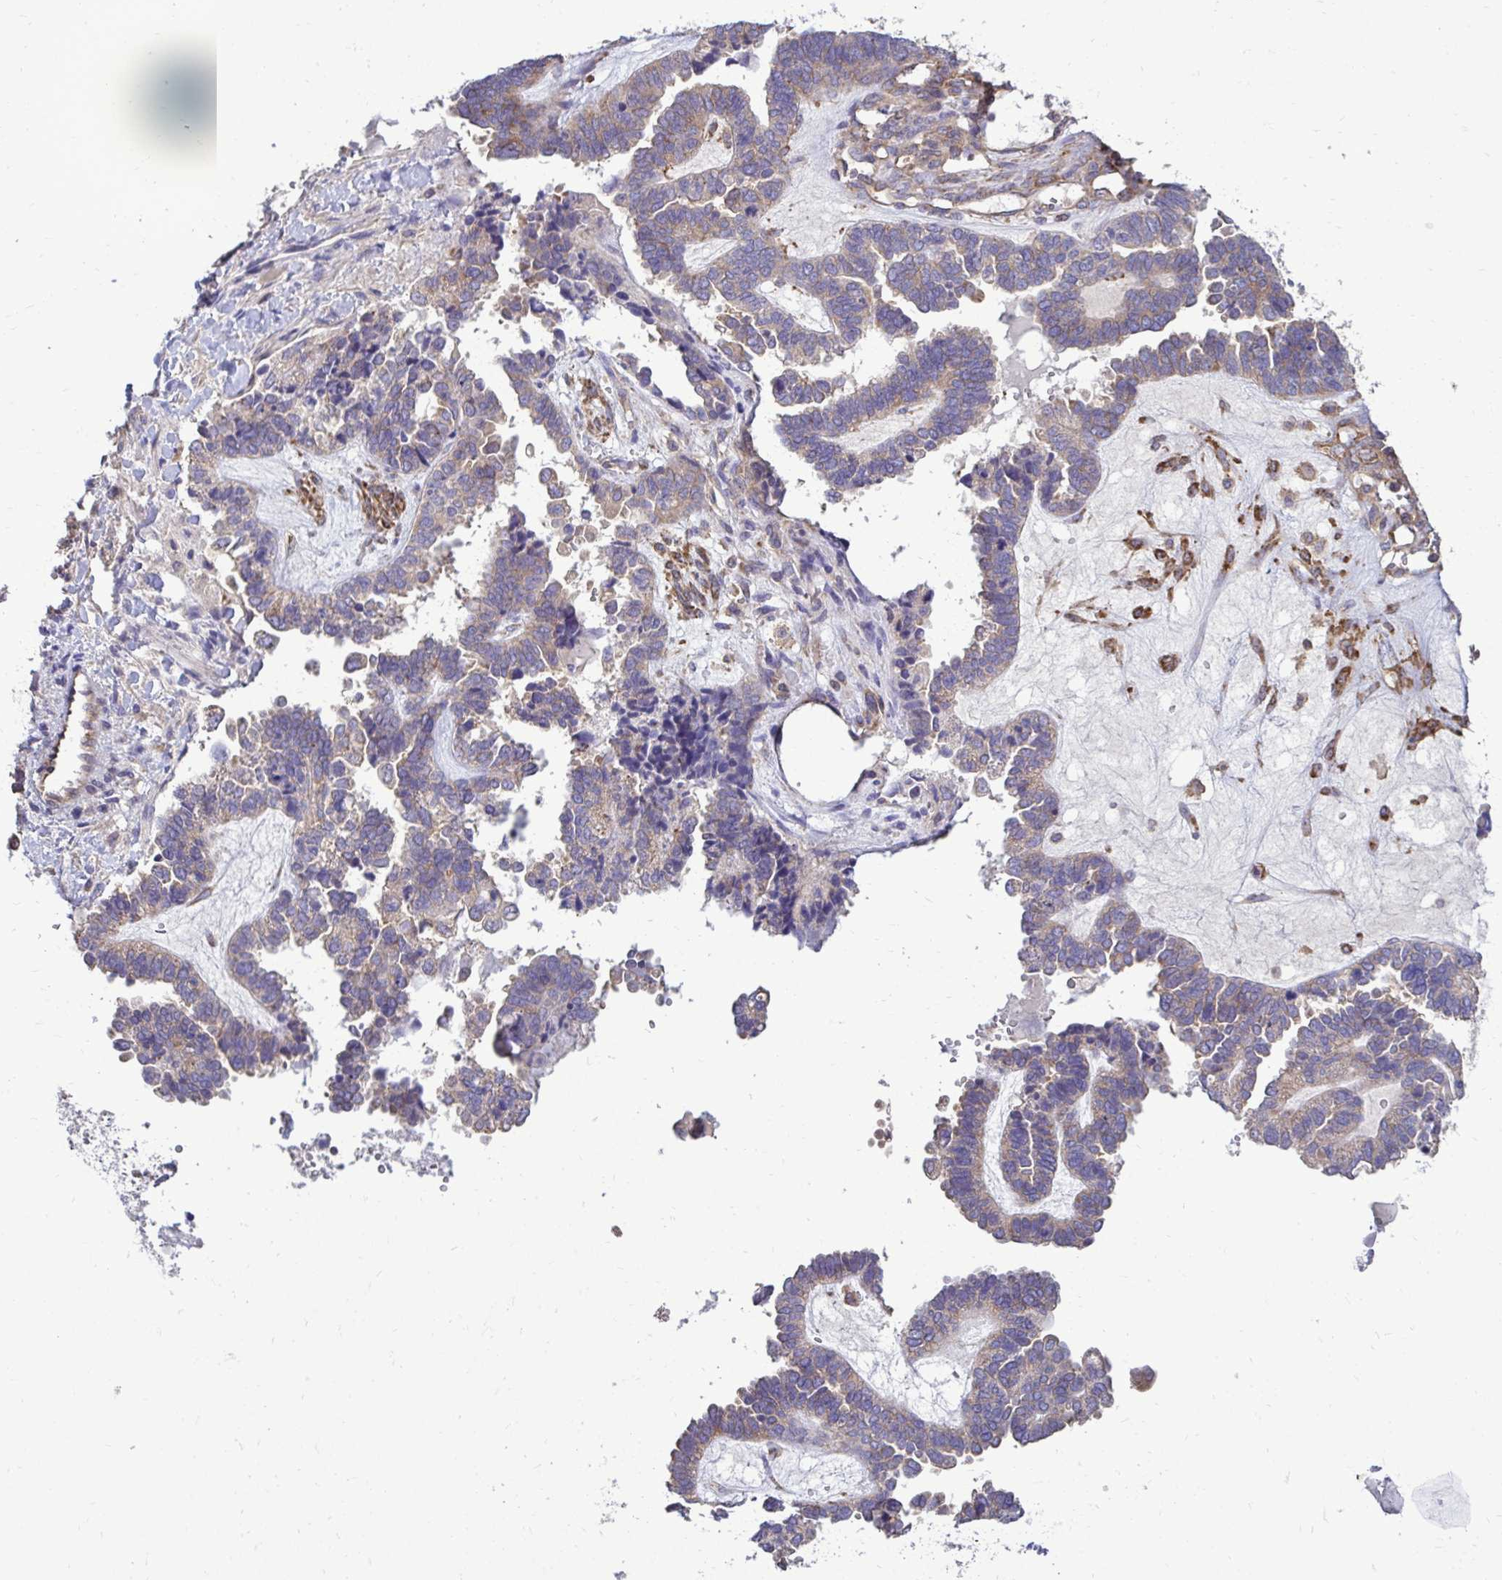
{"staining": {"intensity": "weak", "quantity": "25%-75%", "location": "cytoplasmic/membranous"}, "tissue": "ovarian cancer", "cell_type": "Tumor cells", "image_type": "cancer", "snomed": [{"axis": "morphology", "description": "Cystadenocarcinoma, serous, NOS"}, {"axis": "topography", "description": "Ovary"}], "caption": "Ovarian serous cystadenocarcinoma stained for a protein exhibits weak cytoplasmic/membranous positivity in tumor cells. (DAB = brown stain, brightfield microscopy at high magnification).", "gene": "FMR1", "patient": {"sex": "female", "age": 51}}